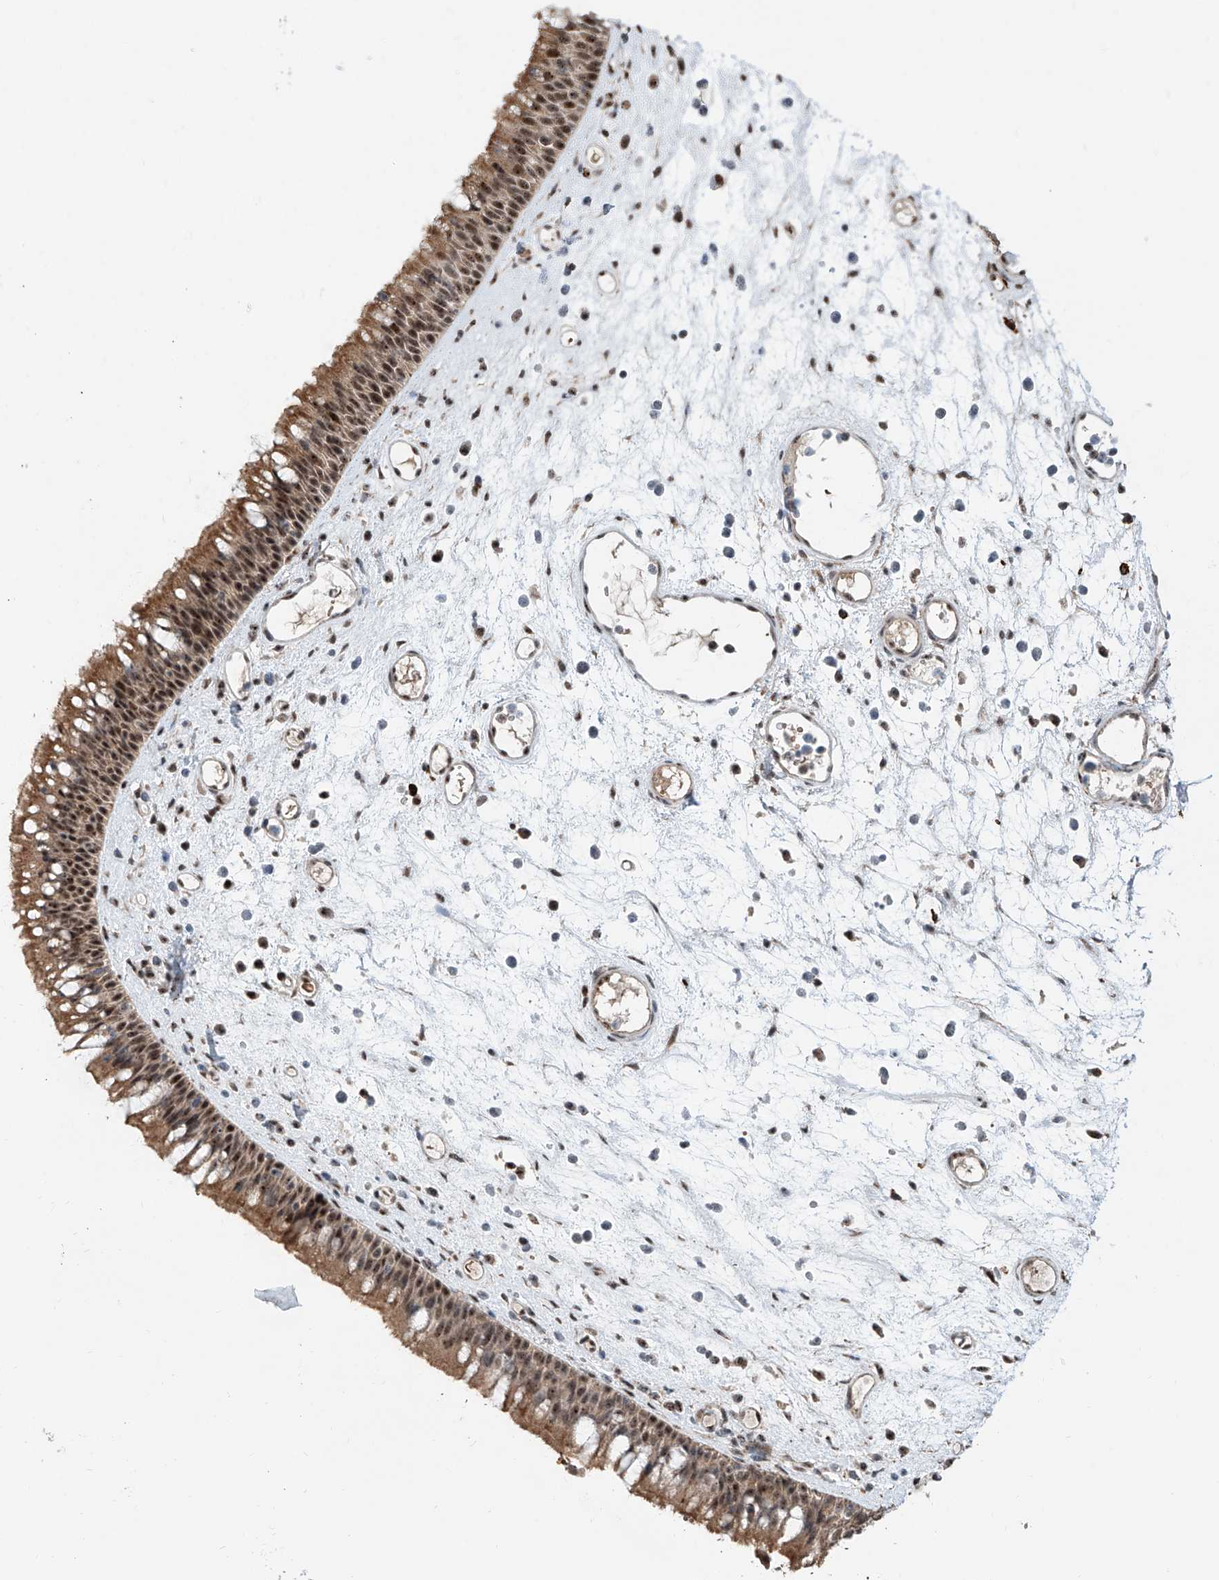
{"staining": {"intensity": "moderate", "quantity": ">75%", "location": "cytoplasmic/membranous,nuclear"}, "tissue": "nasopharynx", "cell_type": "Respiratory epithelial cells", "image_type": "normal", "snomed": [{"axis": "morphology", "description": "Normal tissue, NOS"}, {"axis": "morphology", "description": "Inflammation, NOS"}, {"axis": "morphology", "description": "Malignant melanoma, Metastatic site"}, {"axis": "topography", "description": "Nasopharynx"}], "caption": "Immunohistochemical staining of unremarkable human nasopharynx reveals medium levels of moderate cytoplasmic/membranous,nuclear staining in about >75% of respiratory epithelial cells.", "gene": "SDE2", "patient": {"sex": "male", "age": 70}}